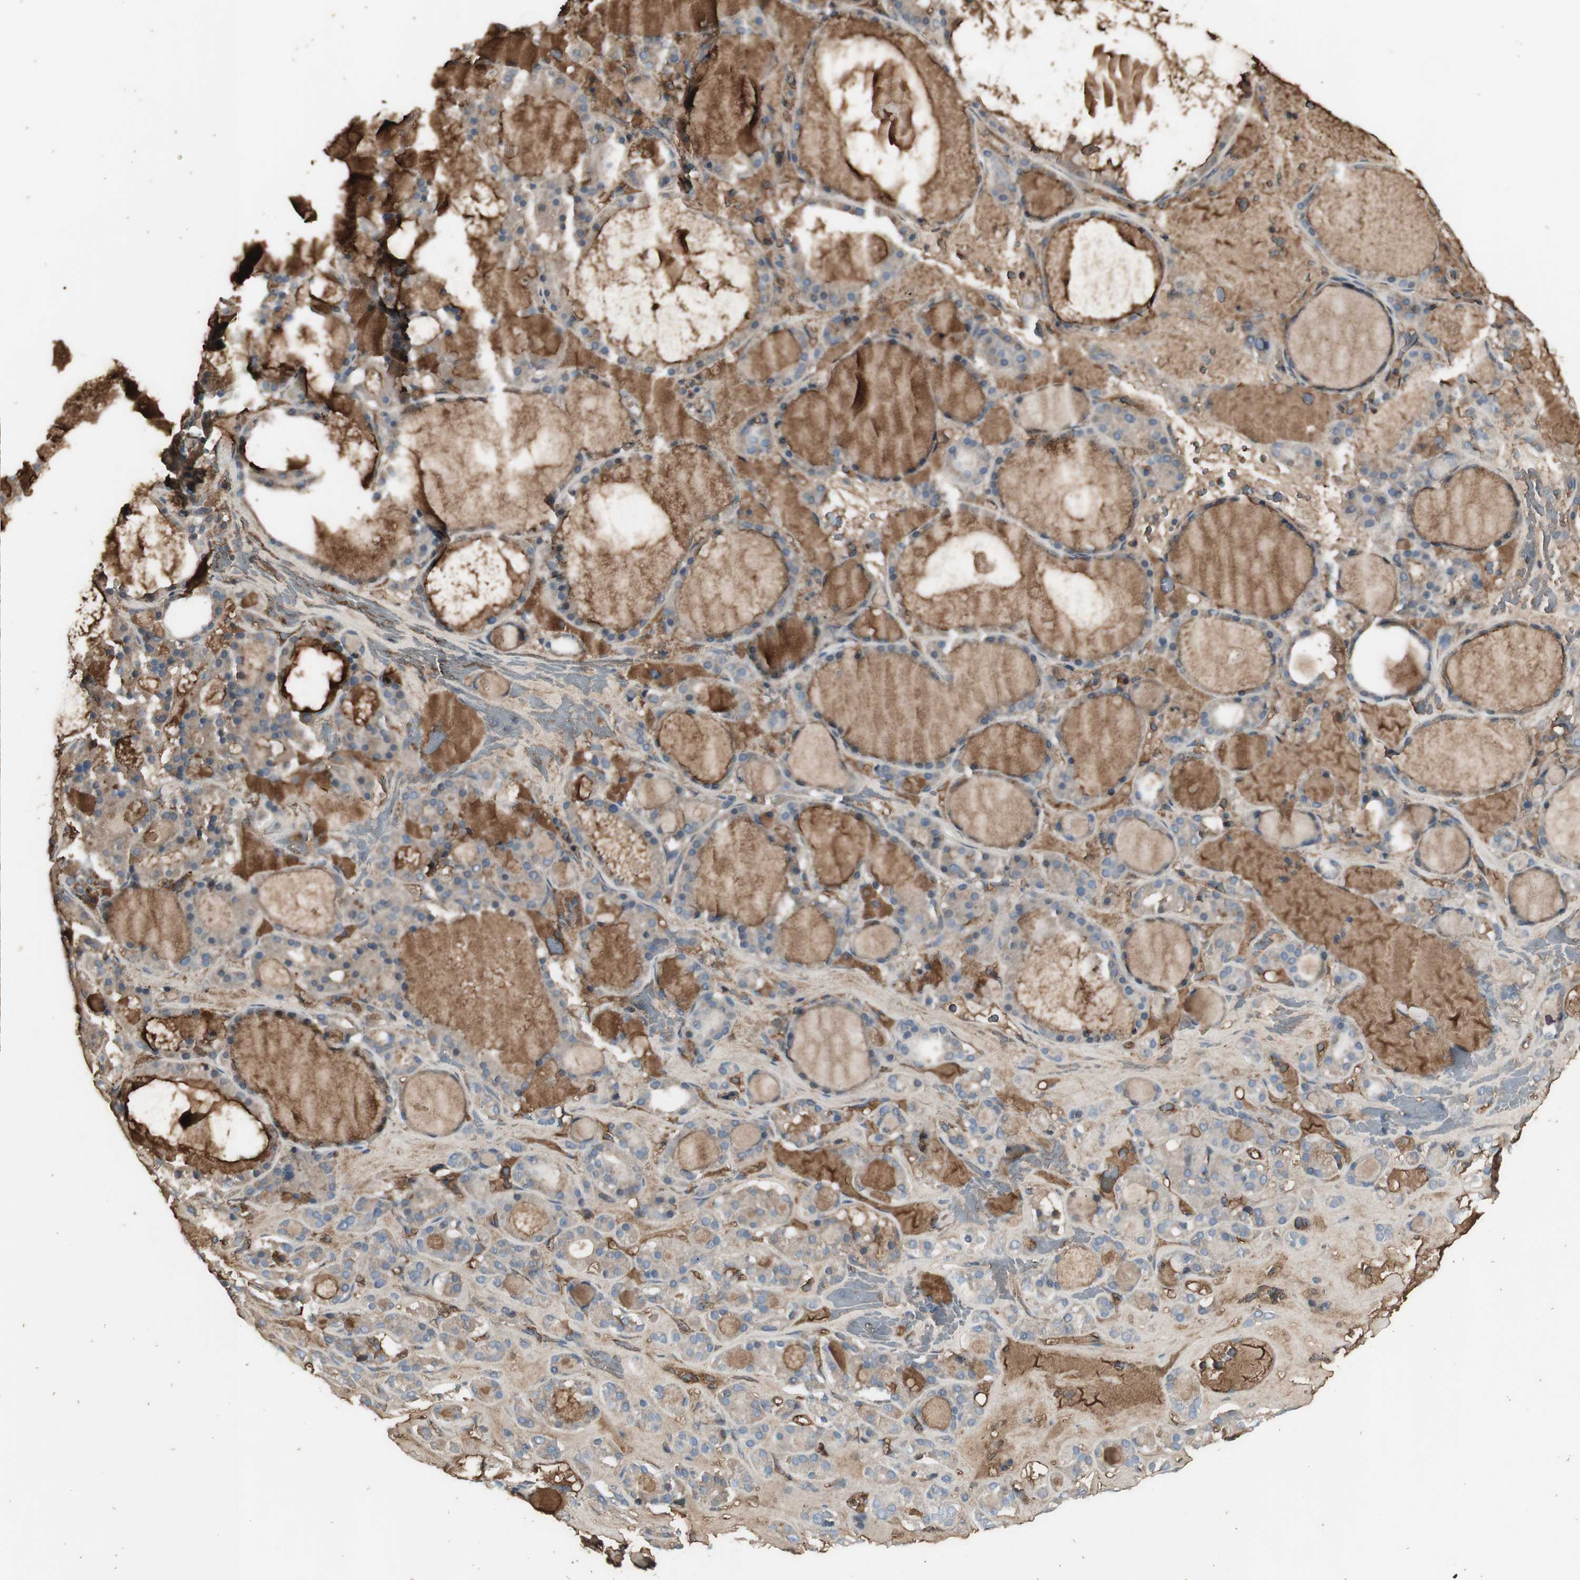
{"staining": {"intensity": "weak", "quantity": "<25%", "location": "cytoplasmic/membranous"}, "tissue": "thyroid gland", "cell_type": "Glandular cells", "image_type": "normal", "snomed": [{"axis": "morphology", "description": "Normal tissue, NOS"}, {"axis": "morphology", "description": "Carcinoma, NOS"}, {"axis": "topography", "description": "Thyroid gland"}], "caption": "A histopathology image of thyroid gland stained for a protein displays no brown staining in glandular cells. (Brightfield microscopy of DAB immunohistochemistry (IHC) at high magnification).", "gene": "MMP14", "patient": {"sex": "female", "age": 86}}